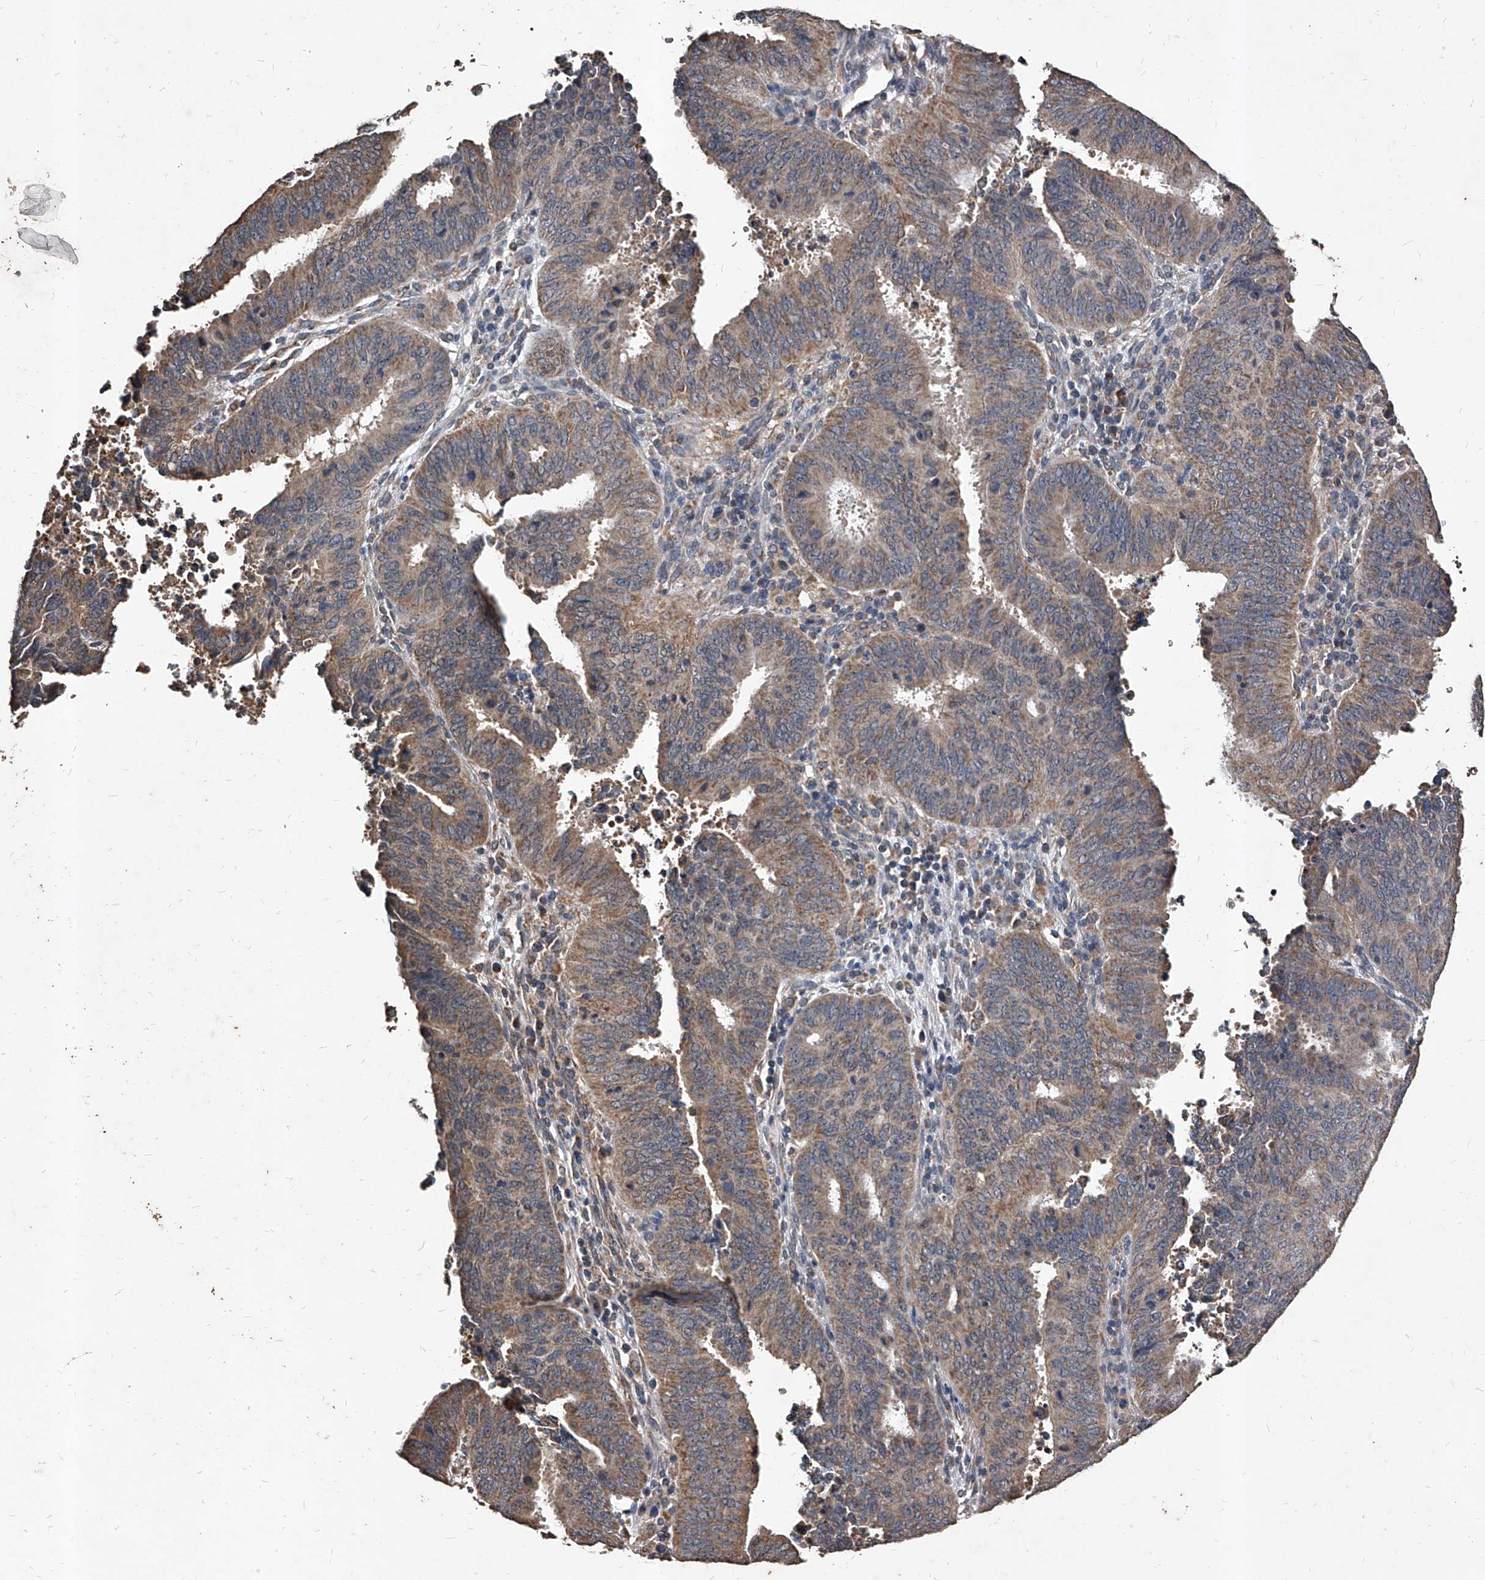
{"staining": {"intensity": "weak", "quantity": ">75%", "location": "cytoplasmic/membranous"}, "tissue": "cervical cancer", "cell_type": "Tumor cells", "image_type": "cancer", "snomed": [{"axis": "morphology", "description": "Adenocarcinoma, NOS"}, {"axis": "topography", "description": "Cervix"}], "caption": "An IHC image of neoplastic tissue is shown. Protein staining in brown labels weak cytoplasmic/membranous positivity in cervical cancer (adenocarcinoma) within tumor cells.", "gene": "GPR183", "patient": {"sex": "female", "age": 44}}